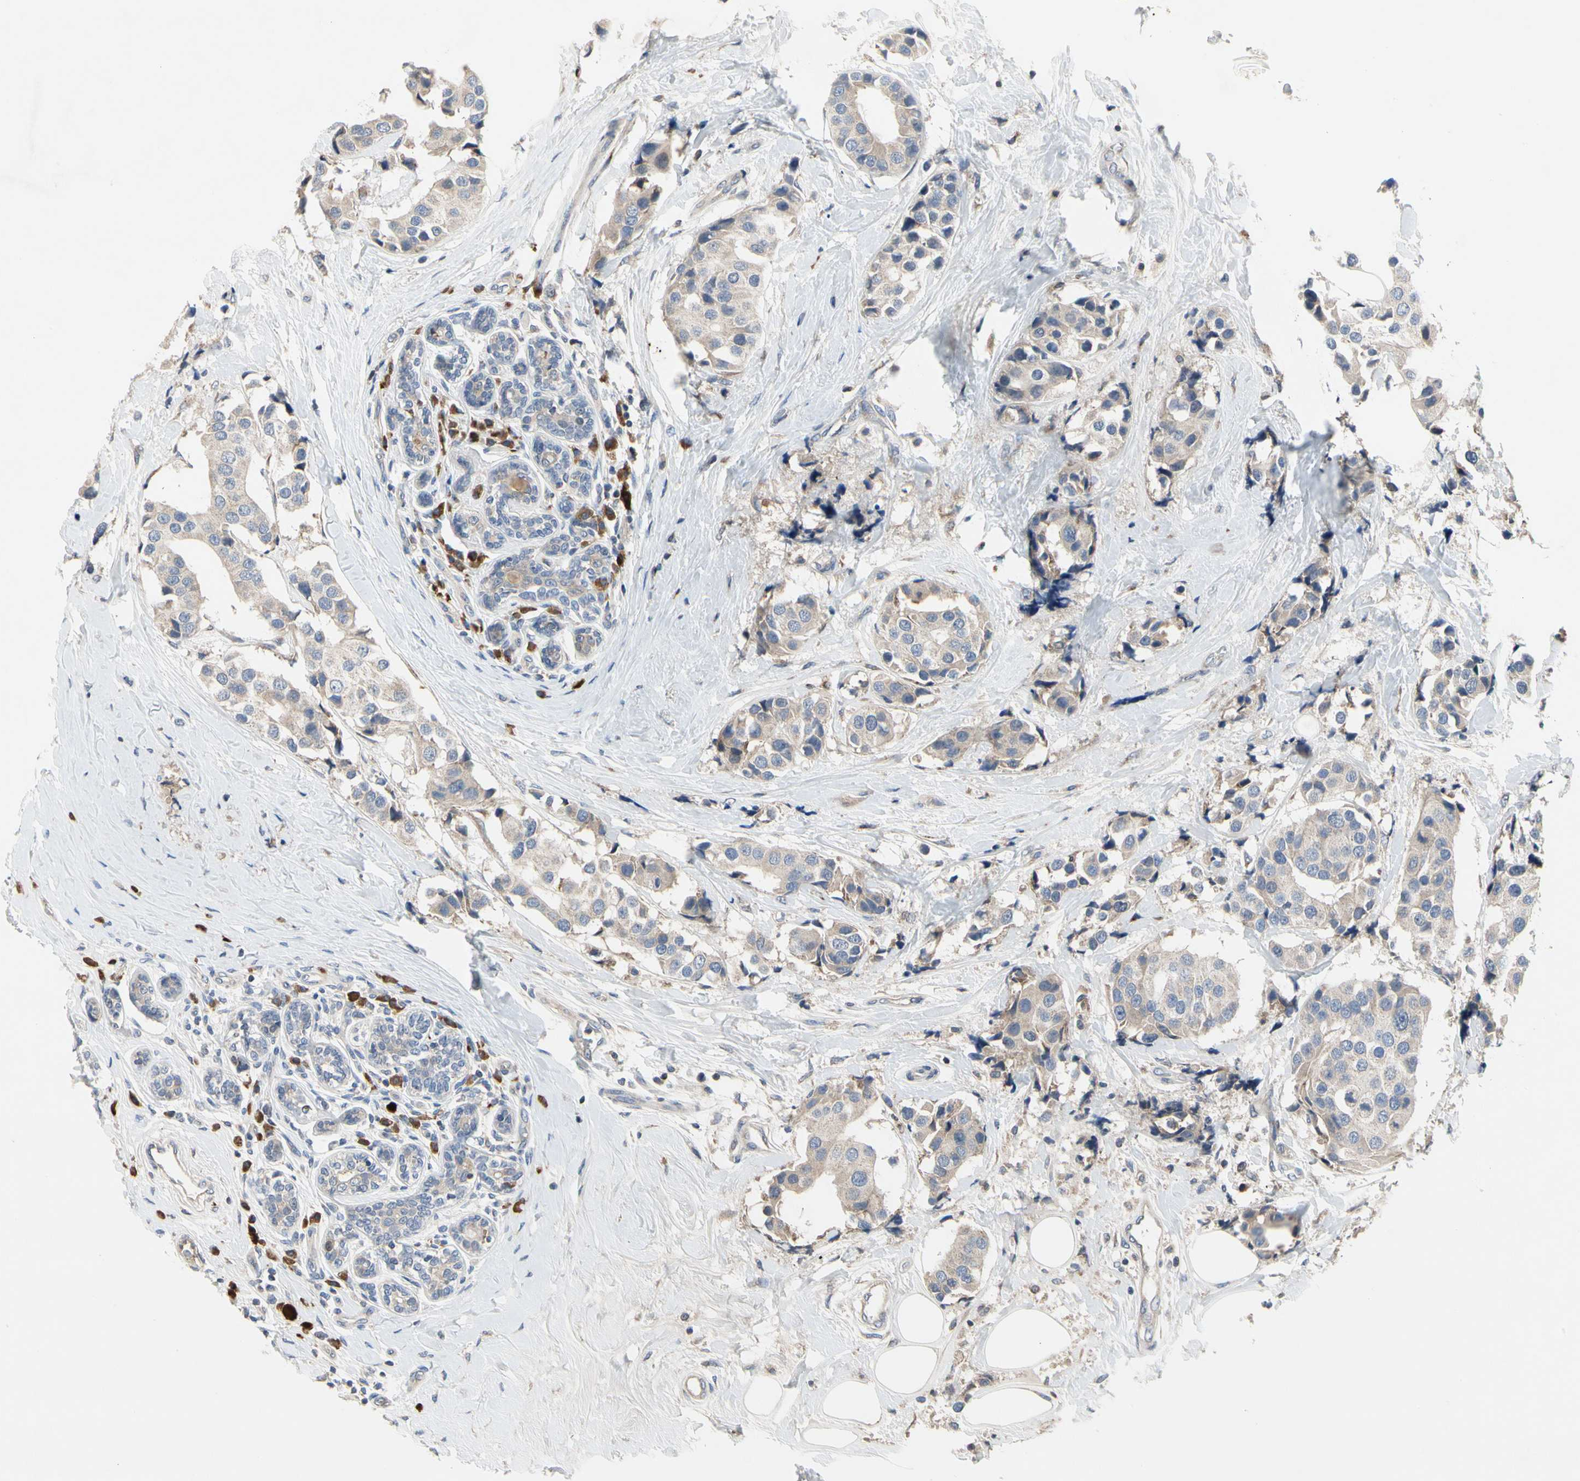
{"staining": {"intensity": "weak", "quantity": ">75%", "location": "cytoplasmic/membranous"}, "tissue": "breast cancer", "cell_type": "Tumor cells", "image_type": "cancer", "snomed": [{"axis": "morphology", "description": "Normal tissue, NOS"}, {"axis": "morphology", "description": "Duct carcinoma"}, {"axis": "topography", "description": "Breast"}], "caption": "Human breast cancer stained with a brown dye reveals weak cytoplasmic/membranous positive staining in about >75% of tumor cells.", "gene": "MMEL1", "patient": {"sex": "female", "age": 39}}